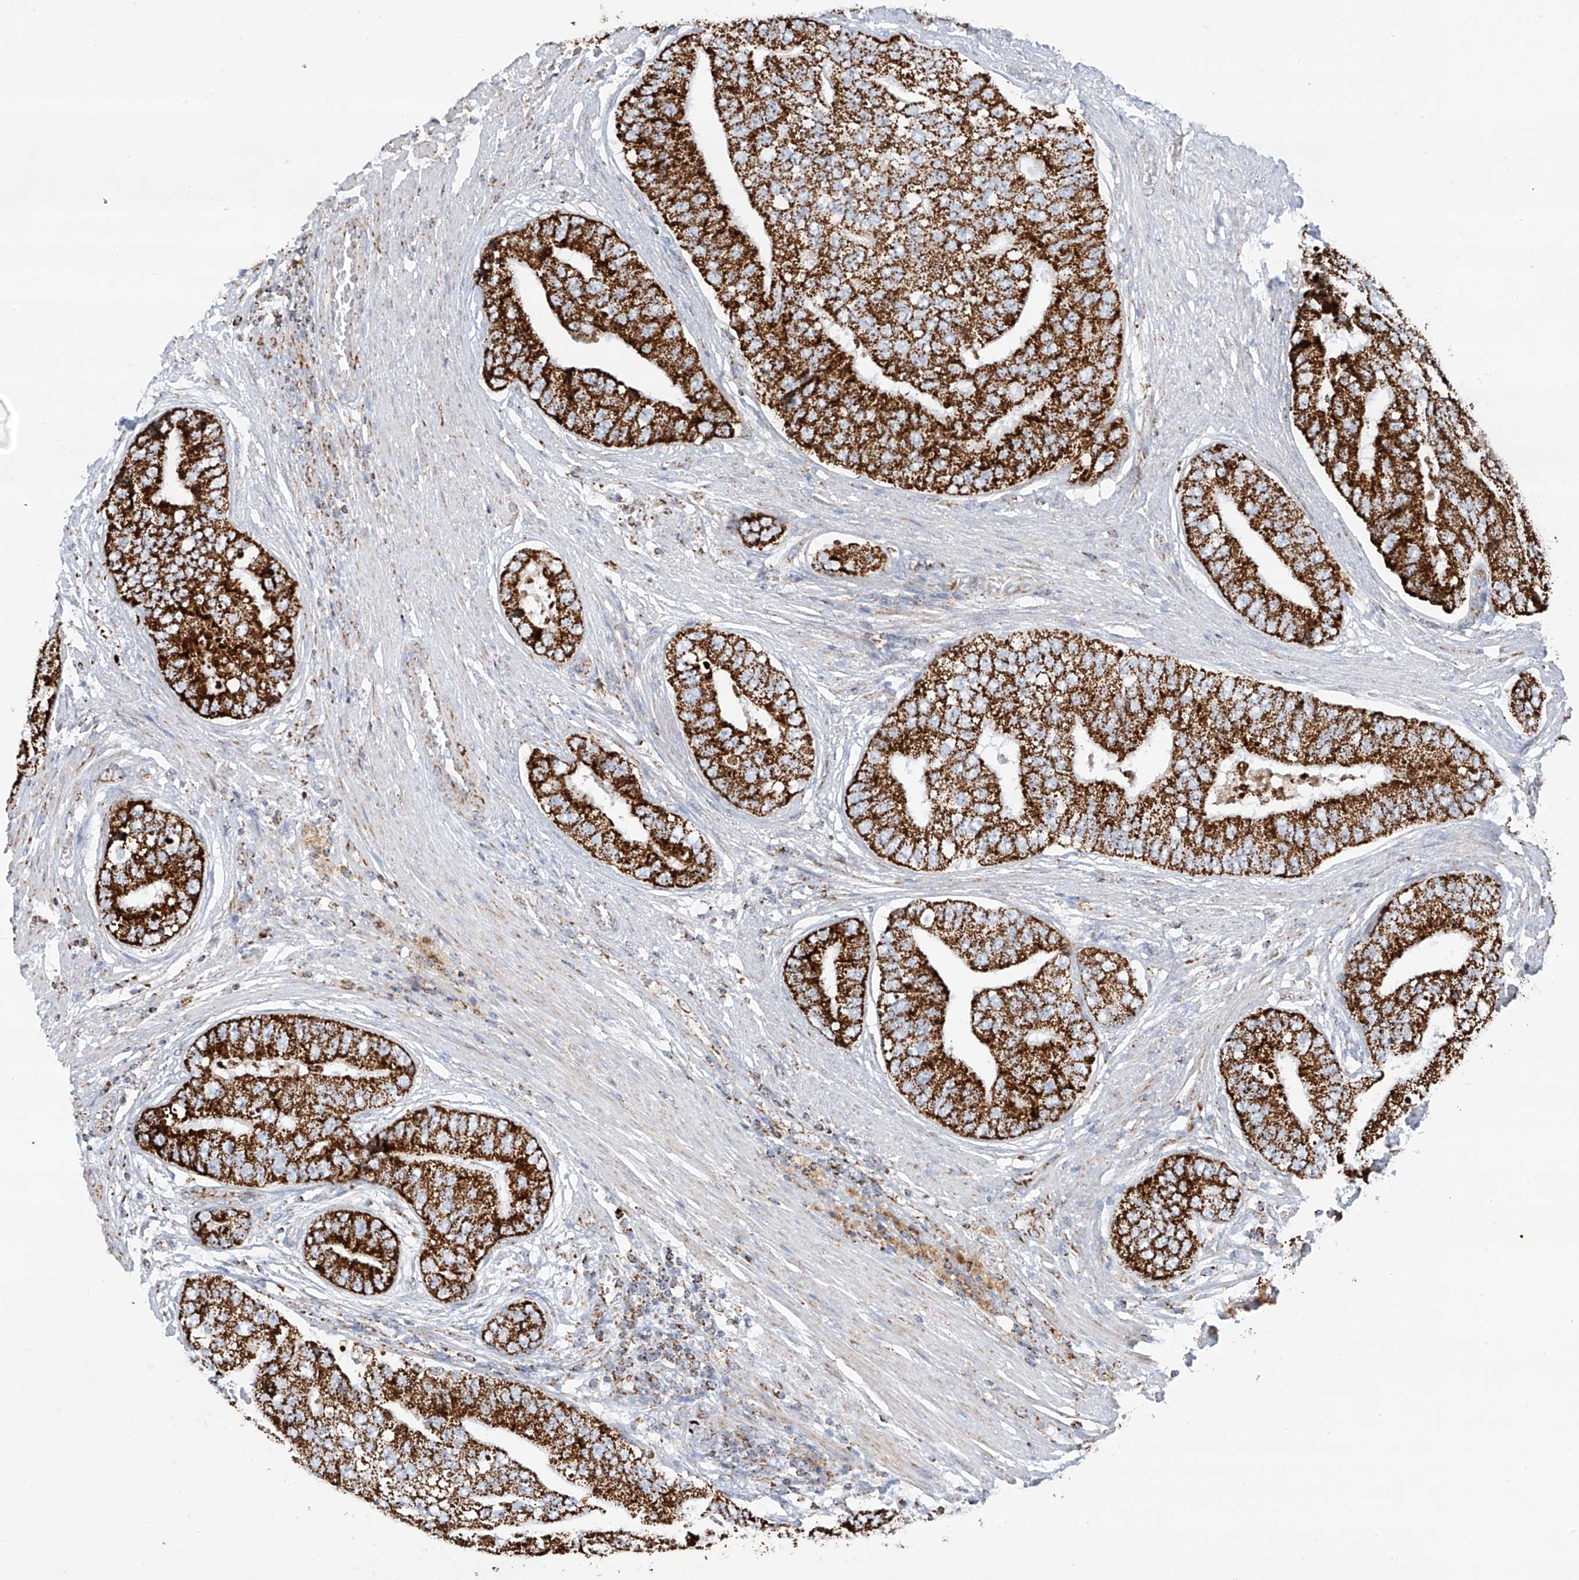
{"staining": {"intensity": "strong", "quantity": ">75%", "location": "cytoplasmic/membranous"}, "tissue": "prostate cancer", "cell_type": "Tumor cells", "image_type": "cancer", "snomed": [{"axis": "morphology", "description": "Adenocarcinoma, High grade"}, {"axis": "topography", "description": "Prostate"}], "caption": "DAB (3,3'-diaminobenzidine) immunohistochemical staining of human prostate cancer shows strong cytoplasmic/membranous protein staining in about >75% of tumor cells. The protein is stained brown, and the nuclei are stained in blue (DAB IHC with brightfield microscopy, high magnification).", "gene": "TTC27", "patient": {"sex": "male", "age": 70}}